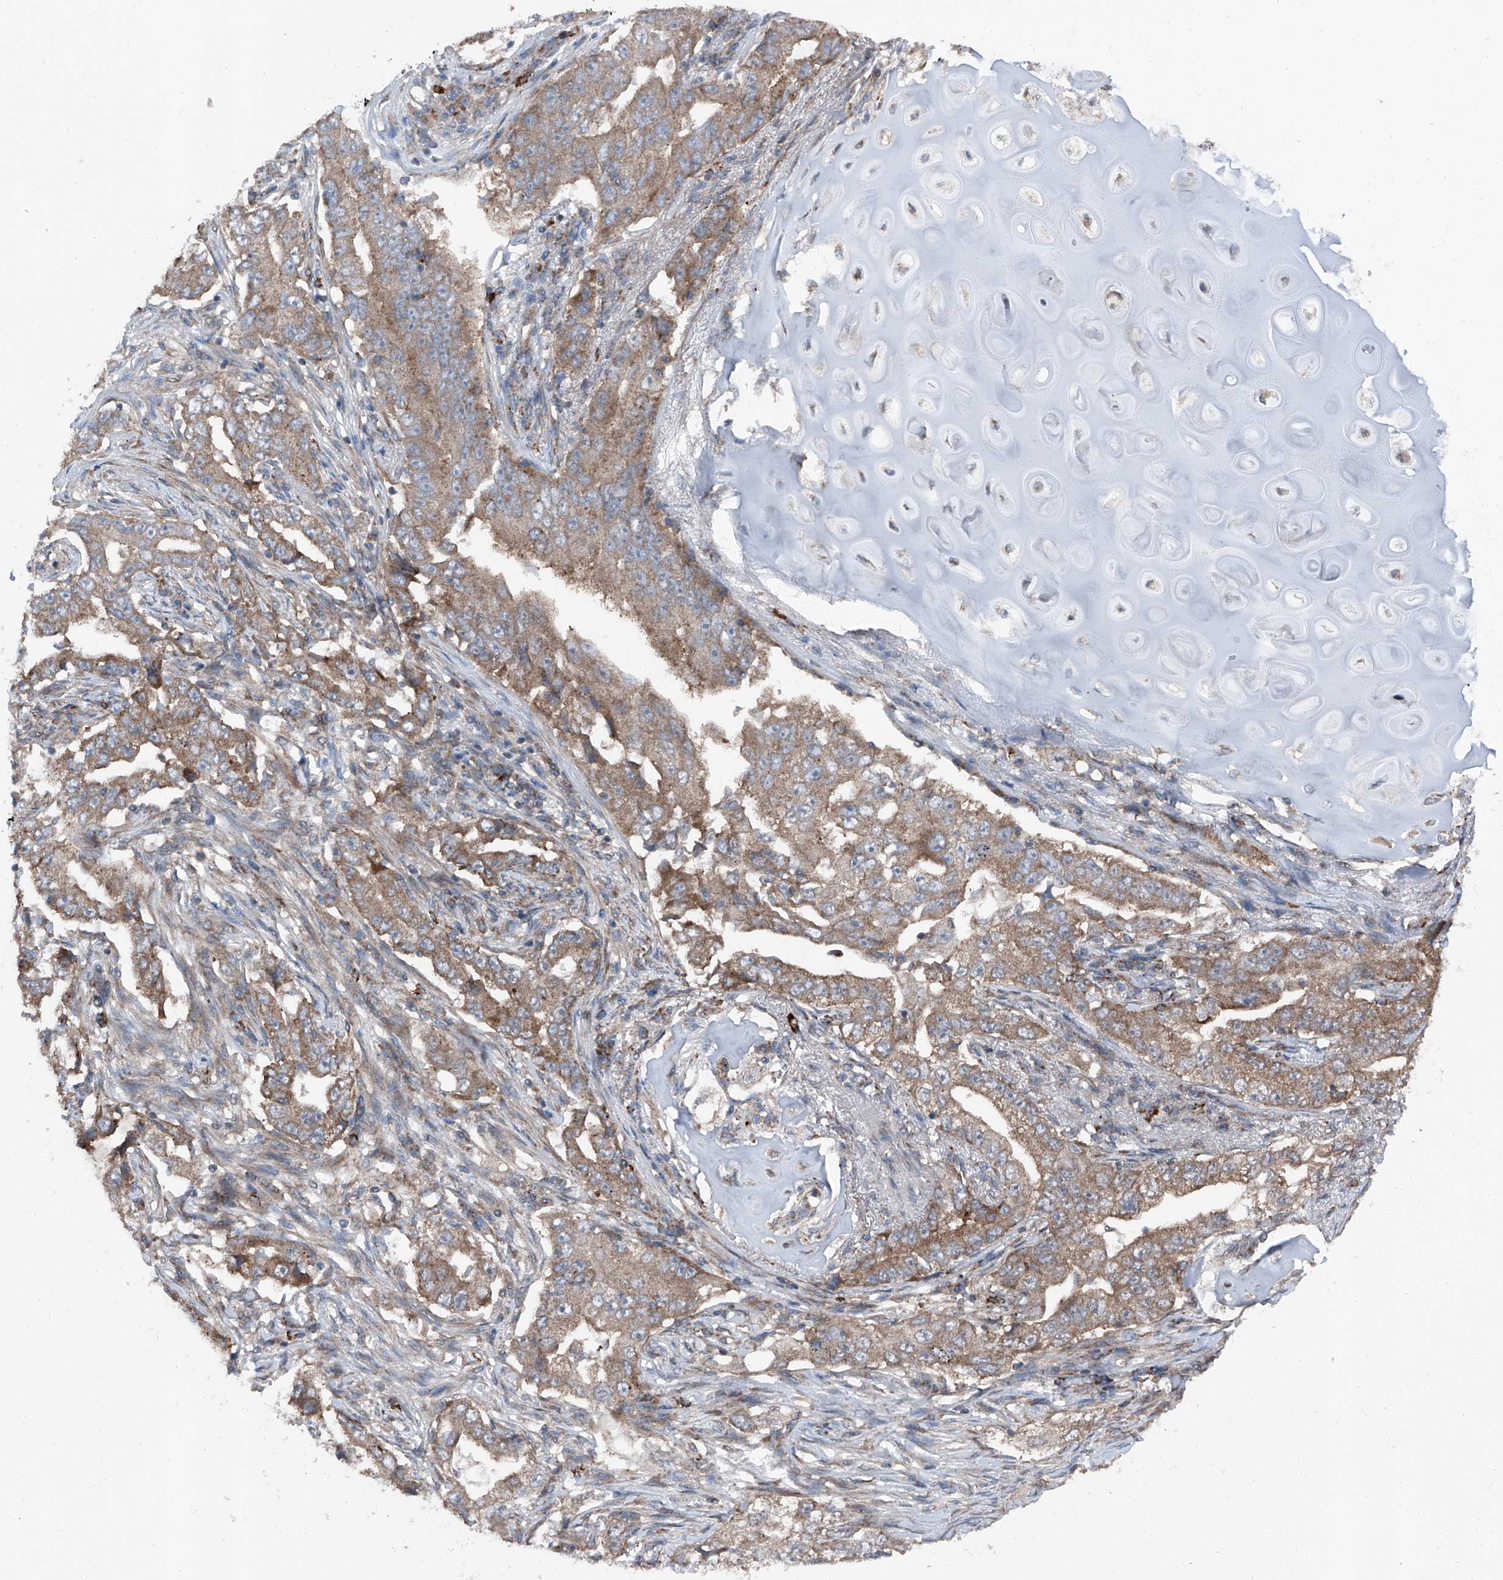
{"staining": {"intensity": "moderate", "quantity": ">75%", "location": "cytoplasmic/membranous"}, "tissue": "lung cancer", "cell_type": "Tumor cells", "image_type": "cancer", "snomed": [{"axis": "morphology", "description": "Adenocarcinoma, NOS"}, {"axis": "topography", "description": "Lung"}], "caption": "Immunohistochemical staining of human lung cancer reveals moderate cytoplasmic/membranous protein positivity in about >75% of tumor cells.", "gene": "LIMK1", "patient": {"sex": "female", "age": 51}}